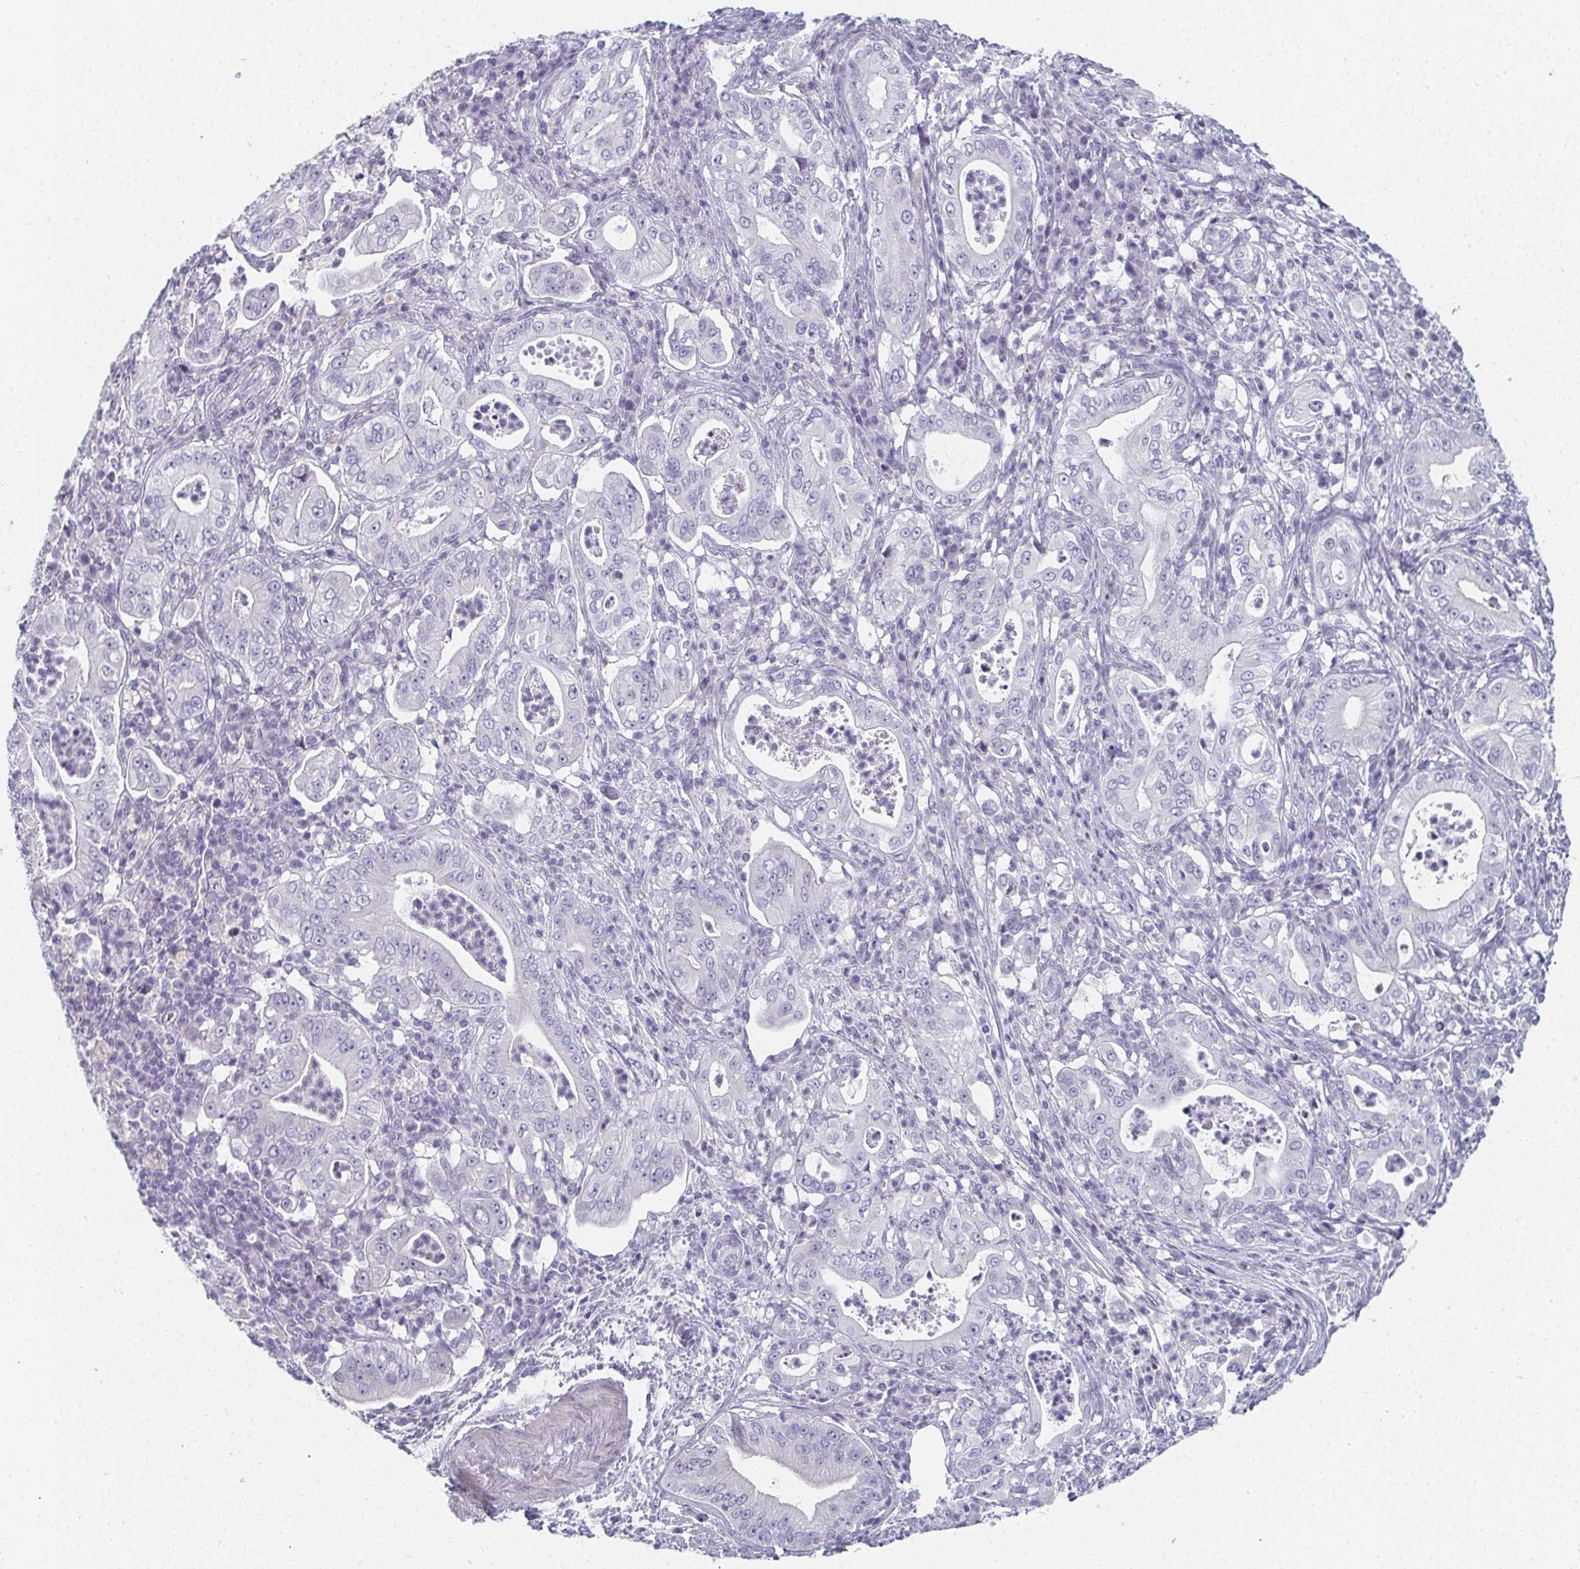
{"staining": {"intensity": "negative", "quantity": "none", "location": "none"}, "tissue": "pancreatic cancer", "cell_type": "Tumor cells", "image_type": "cancer", "snomed": [{"axis": "morphology", "description": "Adenocarcinoma, NOS"}, {"axis": "topography", "description": "Pancreas"}], "caption": "An immunohistochemistry (IHC) photomicrograph of pancreatic cancer is shown. There is no staining in tumor cells of pancreatic cancer.", "gene": "CAMKV", "patient": {"sex": "male", "age": 71}}